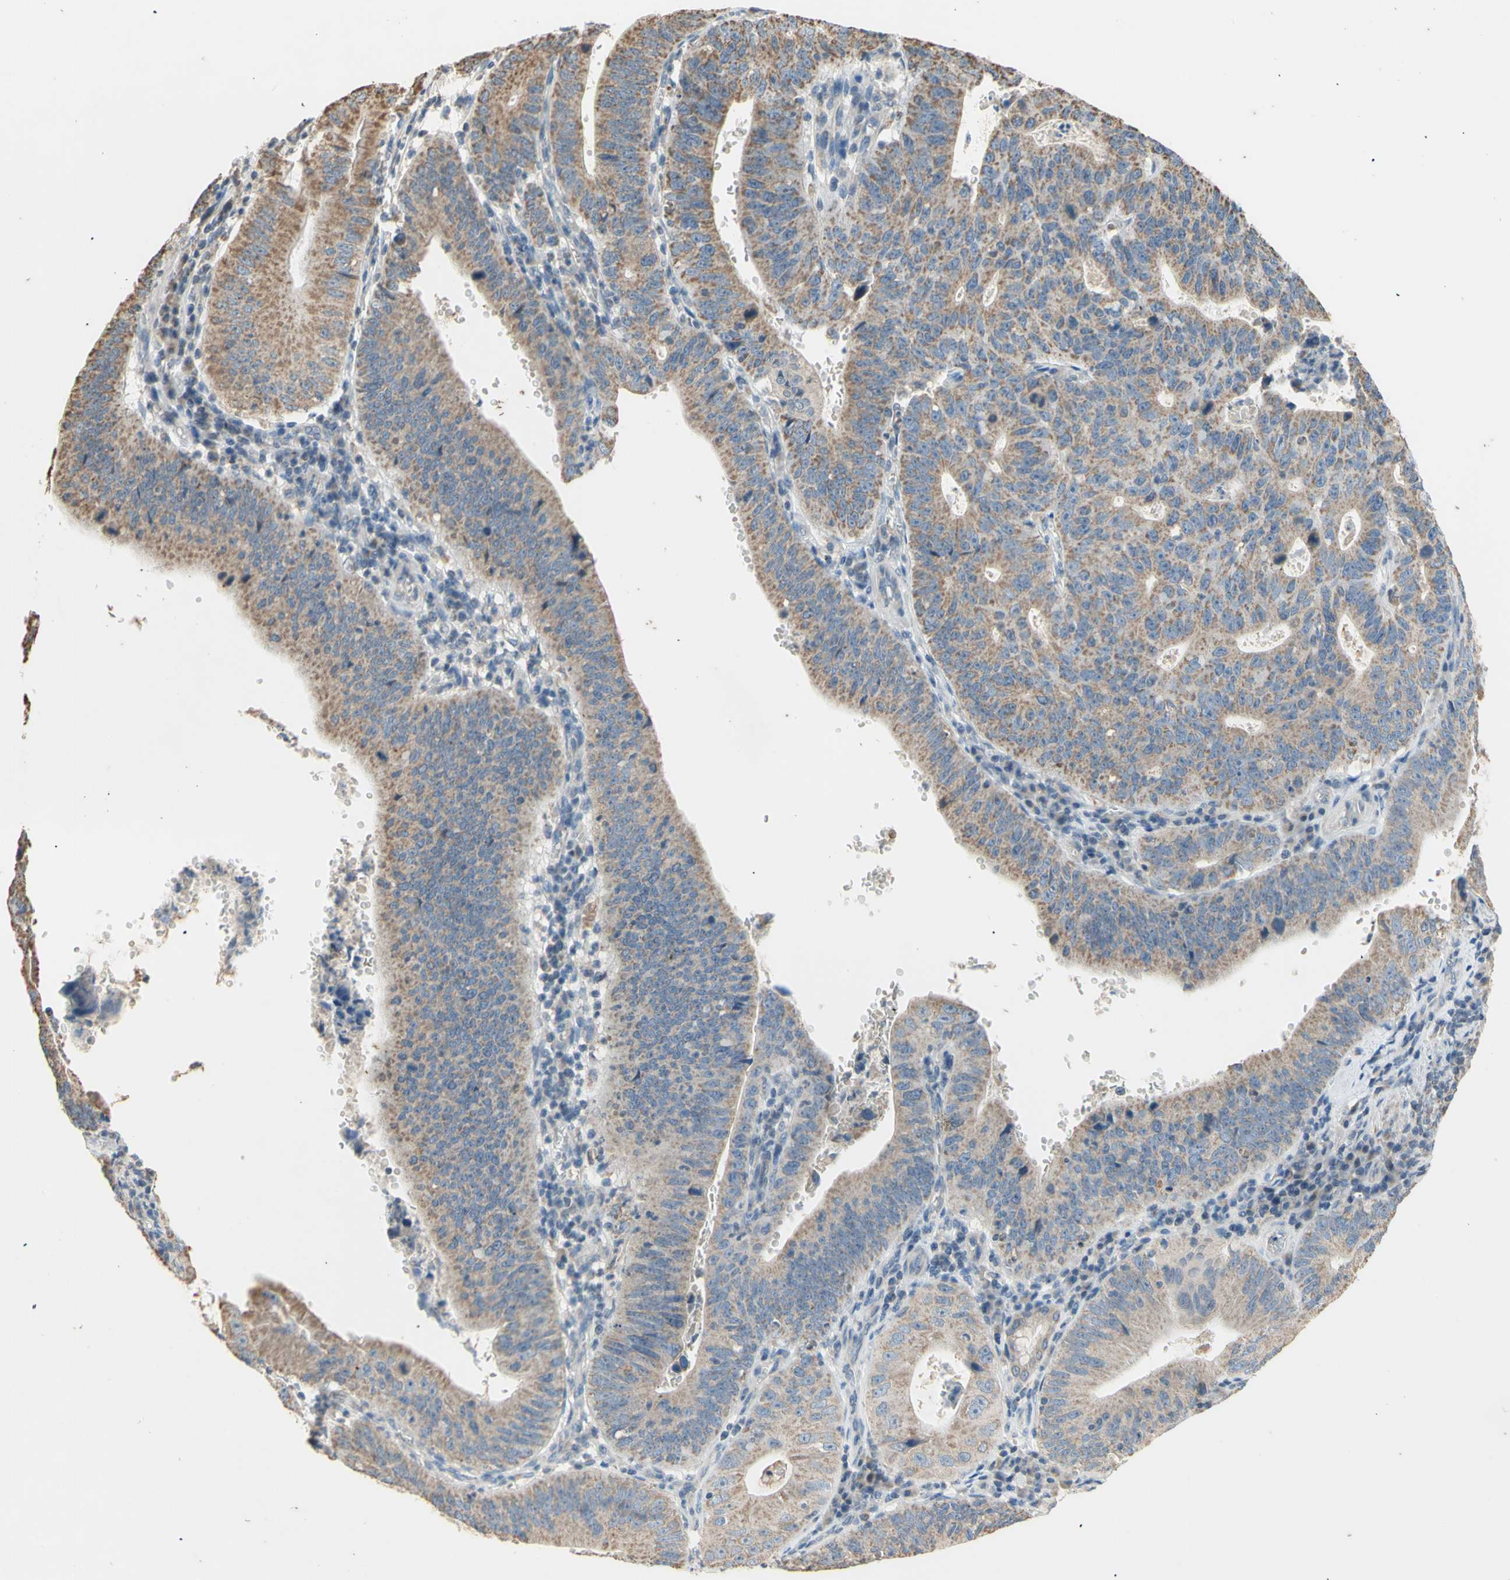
{"staining": {"intensity": "moderate", "quantity": ">75%", "location": "cytoplasmic/membranous"}, "tissue": "stomach cancer", "cell_type": "Tumor cells", "image_type": "cancer", "snomed": [{"axis": "morphology", "description": "Adenocarcinoma, NOS"}, {"axis": "topography", "description": "Stomach"}], "caption": "Immunohistochemistry (DAB (3,3'-diaminobenzidine)) staining of adenocarcinoma (stomach) displays moderate cytoplasmic/membranous protein staining in about >75% of tumor cells.", "gene": "PTGIS", "patient": {"sex": "male", "age": 59}}